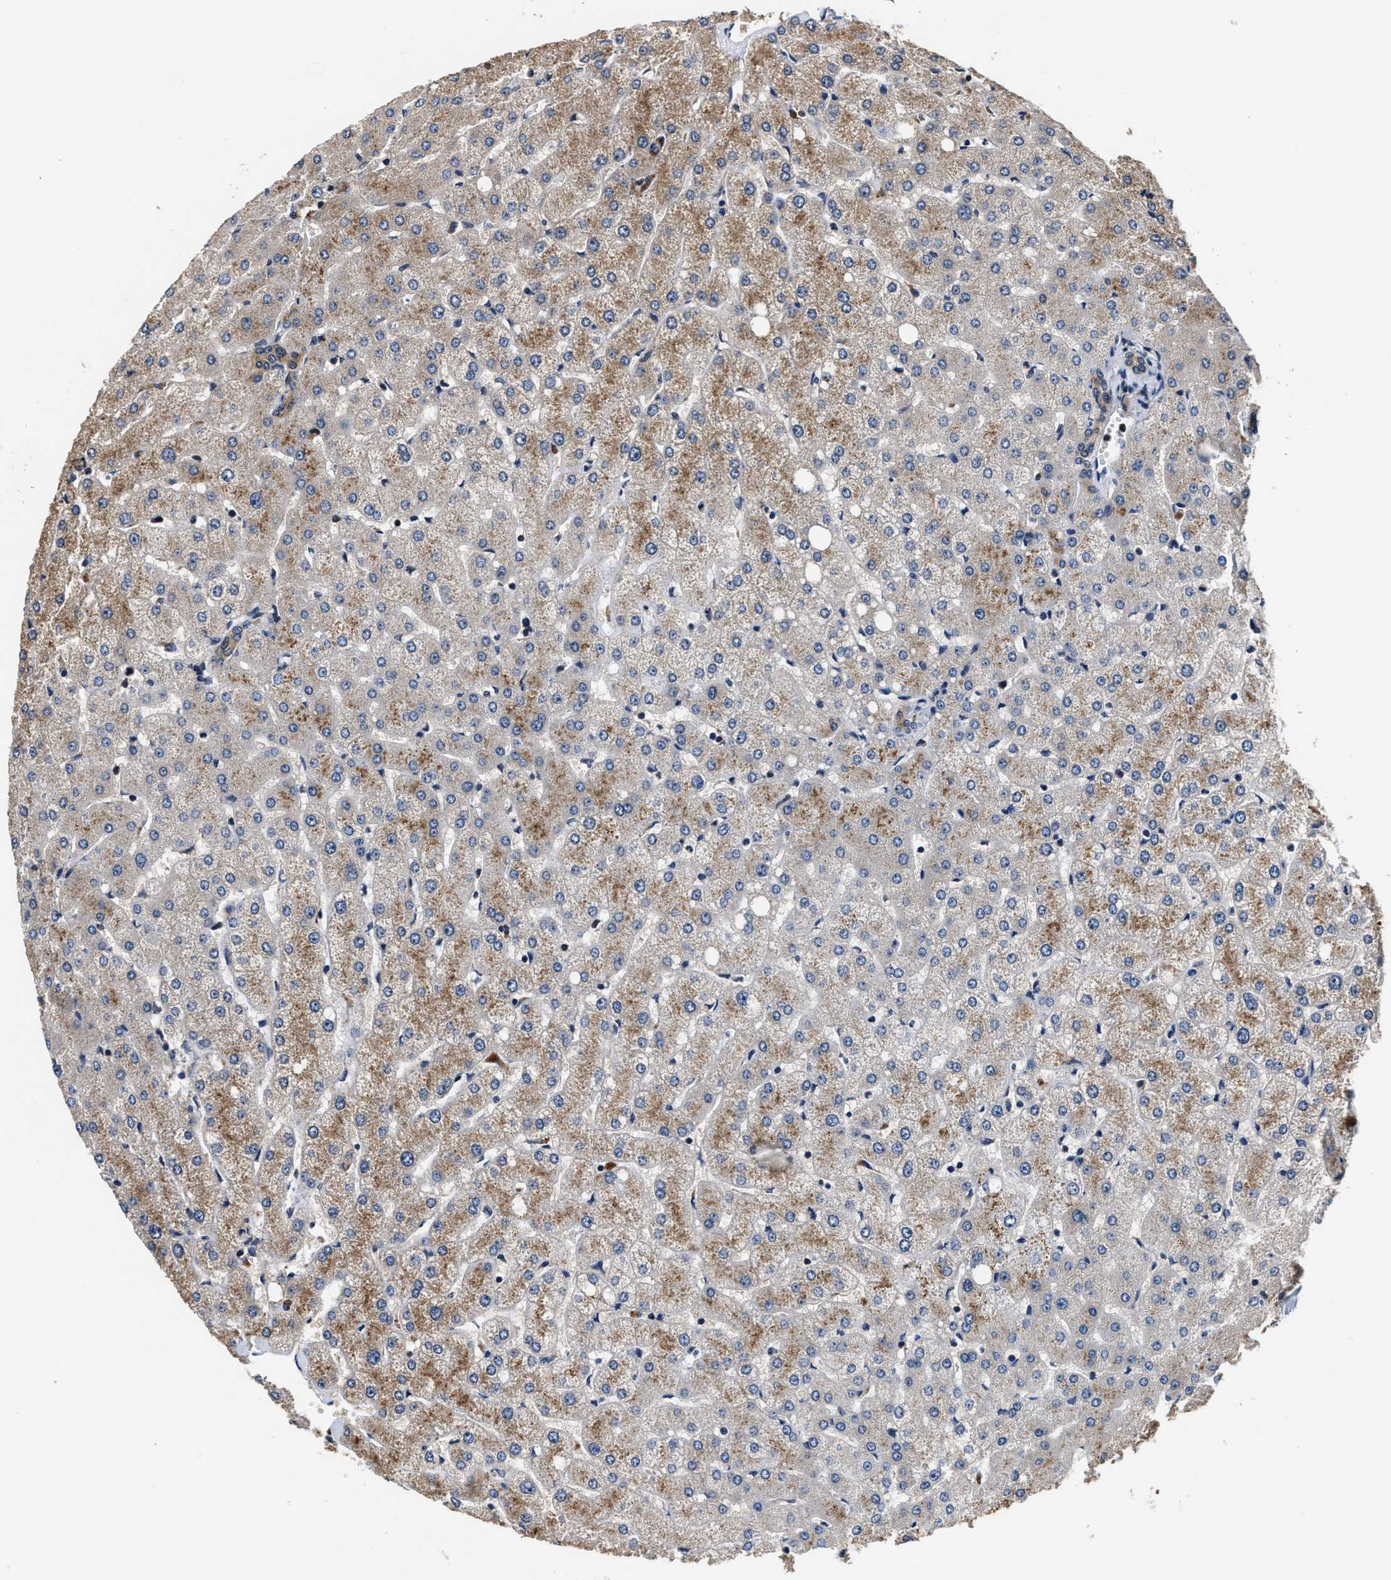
{"staining": {"intensity": "weak", "quantity": ">75%", "location": "cytoplasmic/membranous"}, "tissue": "liver", "cell_type": "Cholangiocytes", "image_type": "normal", "snomed": [{"axis": "morphology", "description": "Normal tissue, NOS"}, {"axis": "topography", "description": "Liver"}], "caption": "Immunohistochemical staining of normal human liver displays >75% levels of weak cytoplasmic/membranous protein staining in approximately >75% of cholangiocytes.", "gene": "PHPT1", "patient": {"sex": "female", "age": 54}}